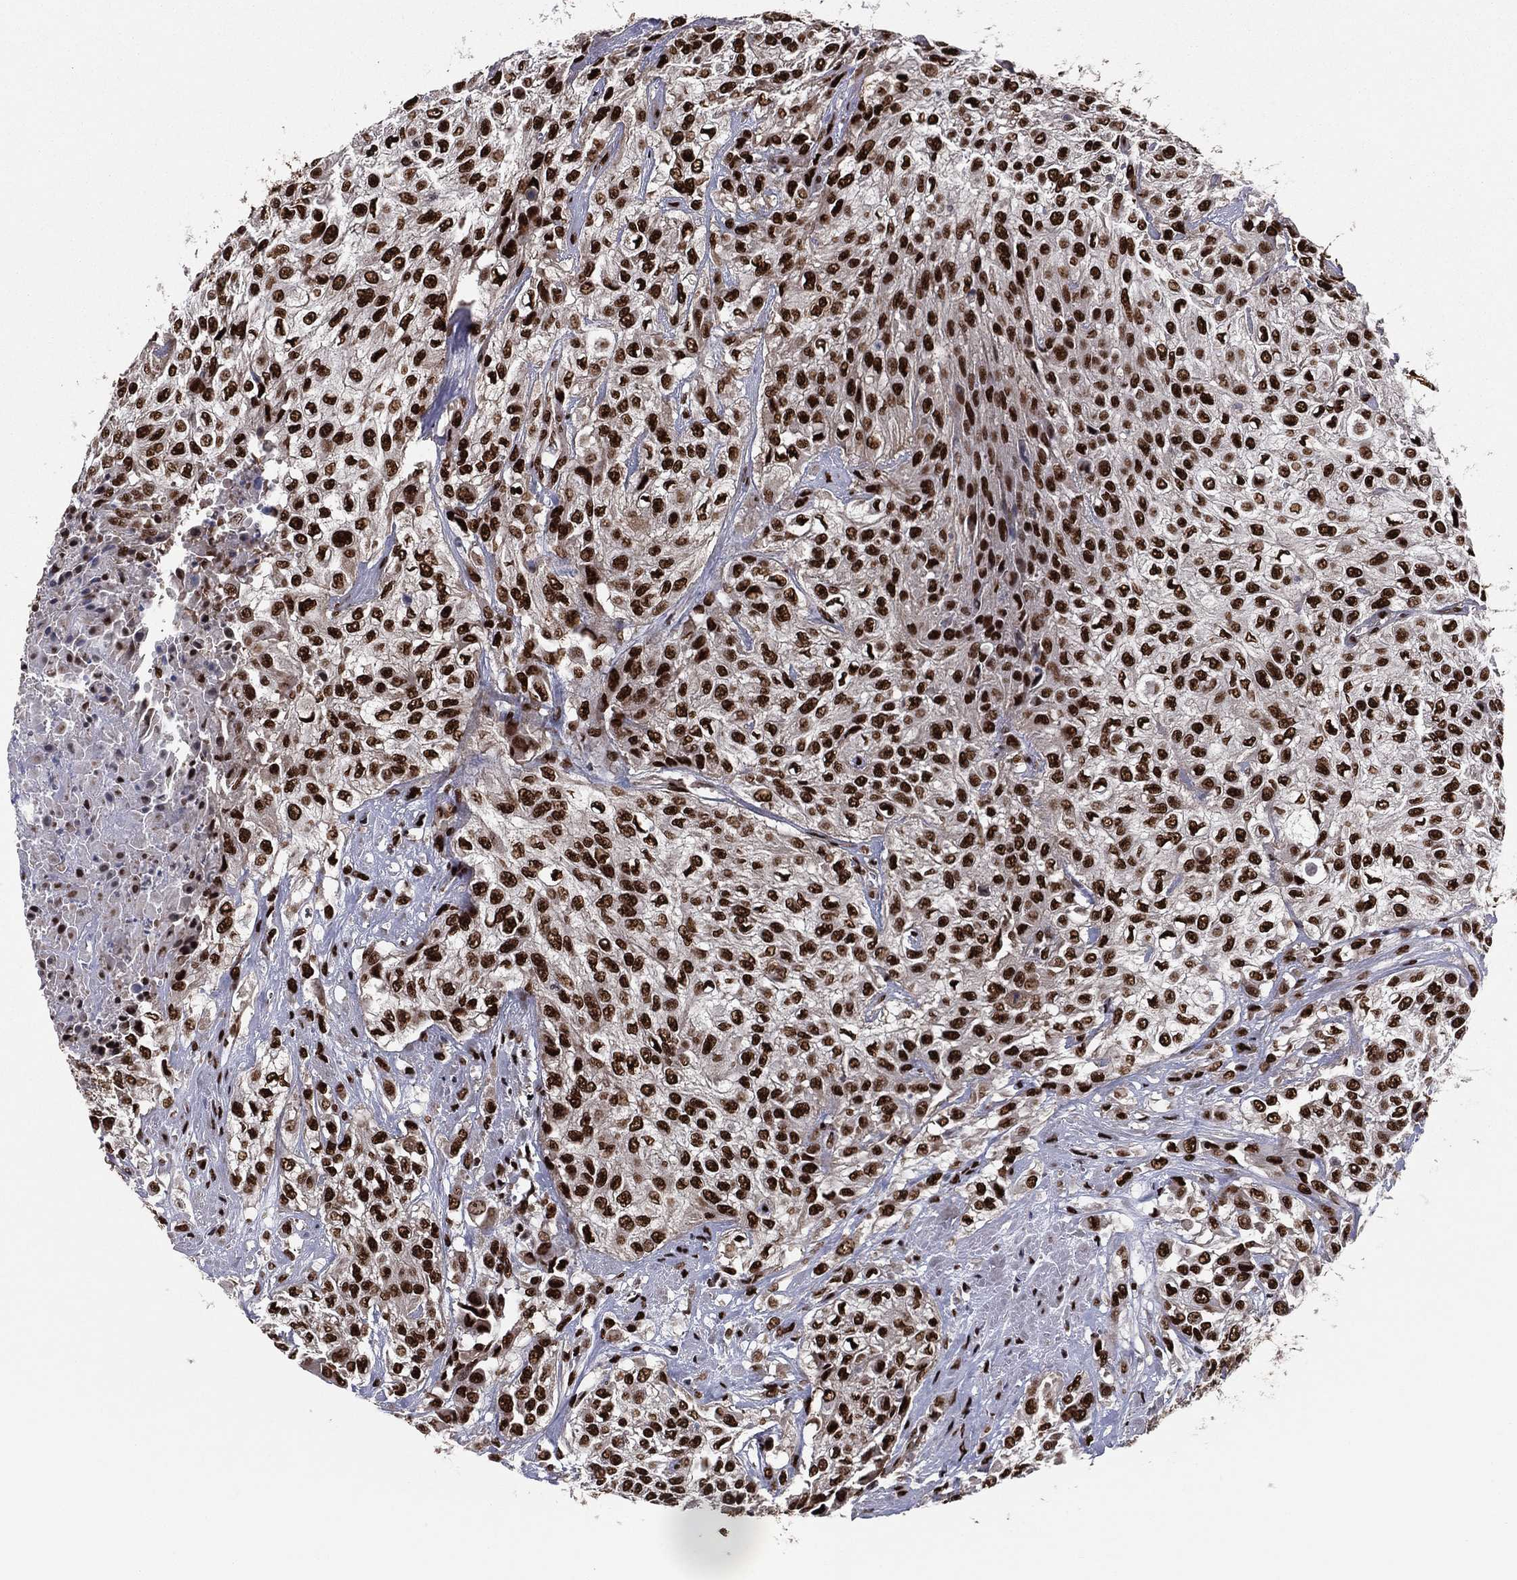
{"staining": {"intensity": "strong", "quantity": ">75%", "location": "nuclear"}, "tissue": "urothelial cancer", "cell_type": "Tumor cells", "image_type": "cancer", "snomed": [{"axis": "morphology", "description": "Urothelial carcinoma, High grade"}, {"axis": "topography", "description": "Urinary bladder"}], "caption": "IHC (DAB) staining of high-grade urothelial carcinoma demonstrates strong nuclear protein staining in approximately >75% of tumor cells.", "gene": "TP53BP1", "patient": {"sex": "male", "age": 57}}